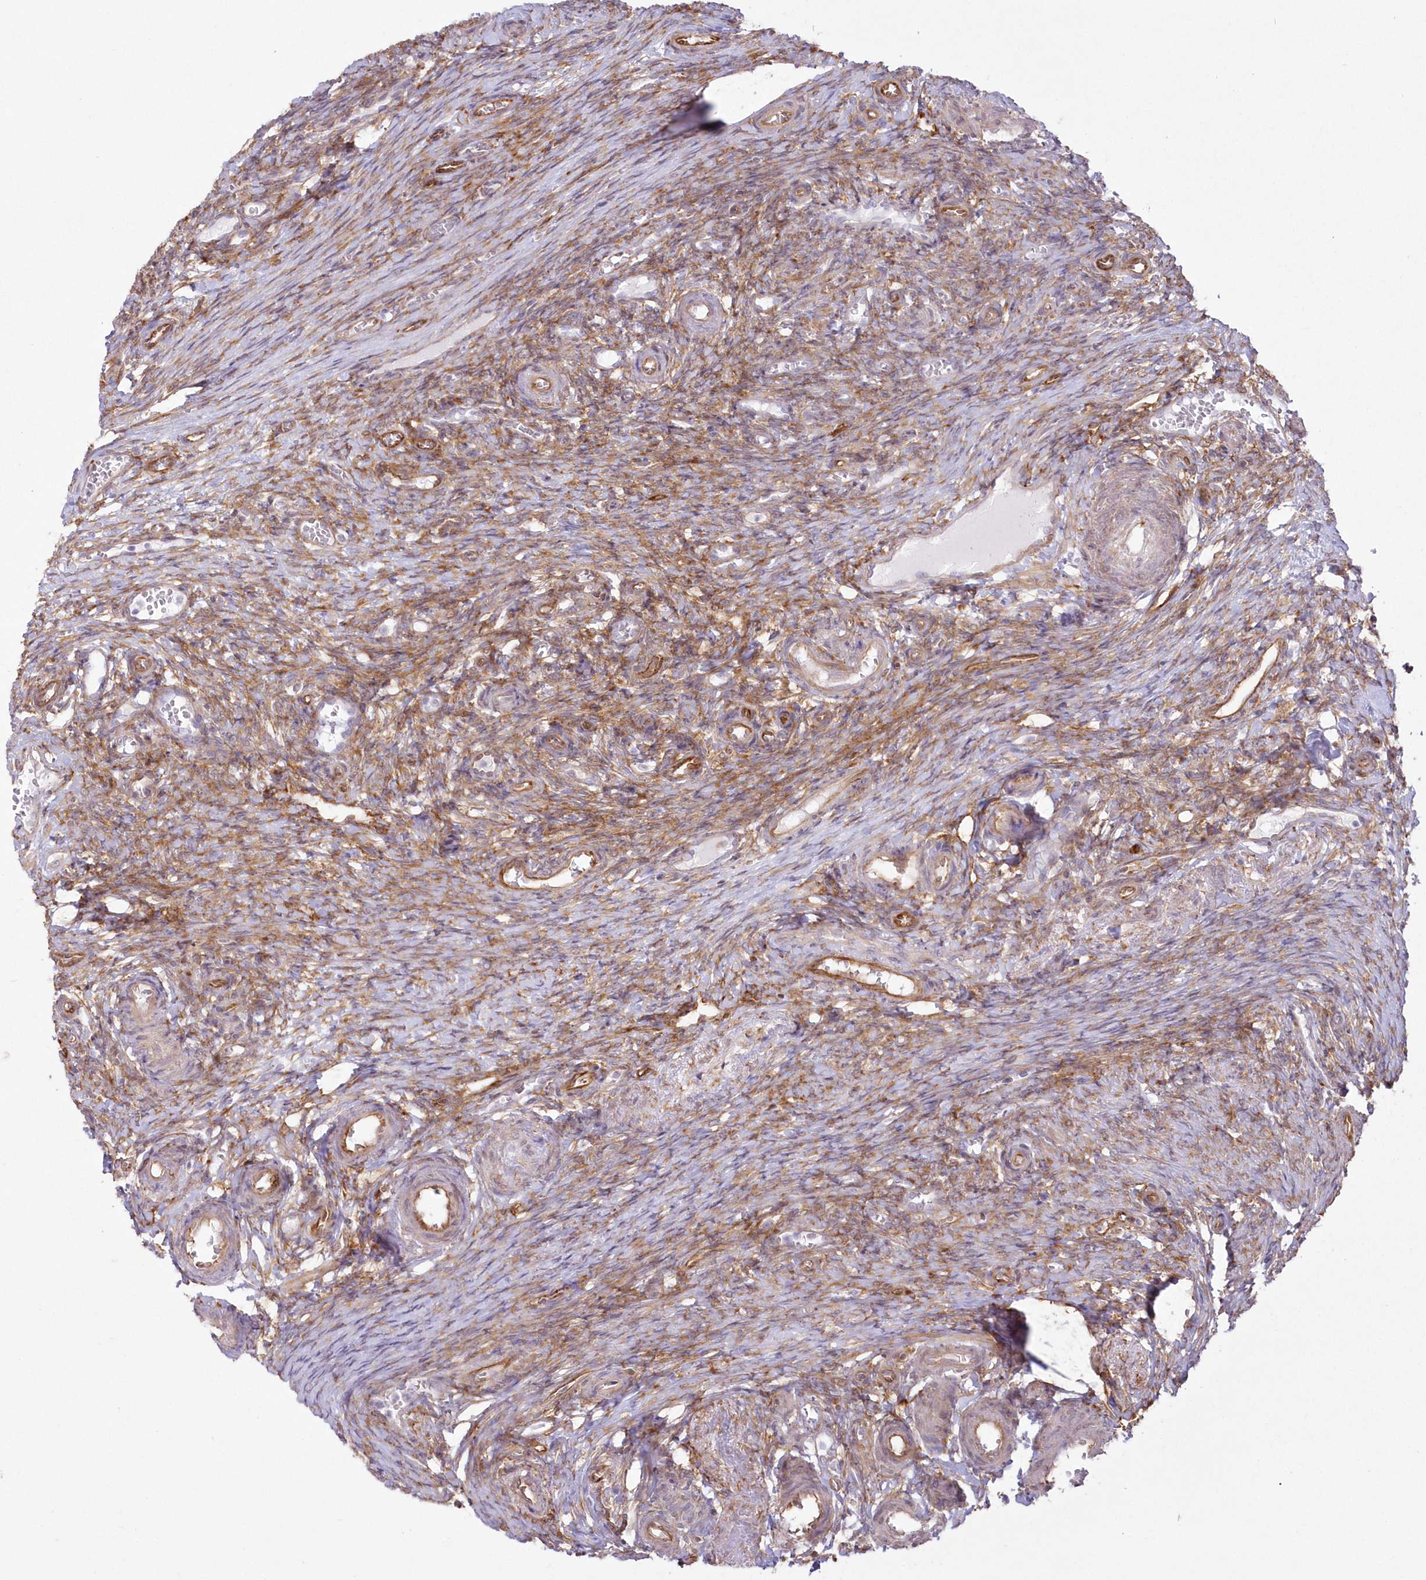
{"staining": {"intensity": "moderate", "quantity": "25%-75%", "location": "cytoplasmic/membranous"}, "tissue": "ovary", "cell_type": "Ovarian stroma cells", "image_type": "normal", "snomed": [{"axis": "morphology", "description": "Adenocarcinoma, NOS"}, {"axis": "topography", "description": "Endometrium"}], "caption": "Unremarkable ovary exhibits moderate cytoplasmic/membranous positivity in approximately 25%-75% of ovarian stroma cells (DAB (3,3'-diaminobenzidine) = brown stain, brightfield microscopy at high magnification)..", "gene": "SH3PXD2B", "patient": {"sex": "female", "age": 32}}